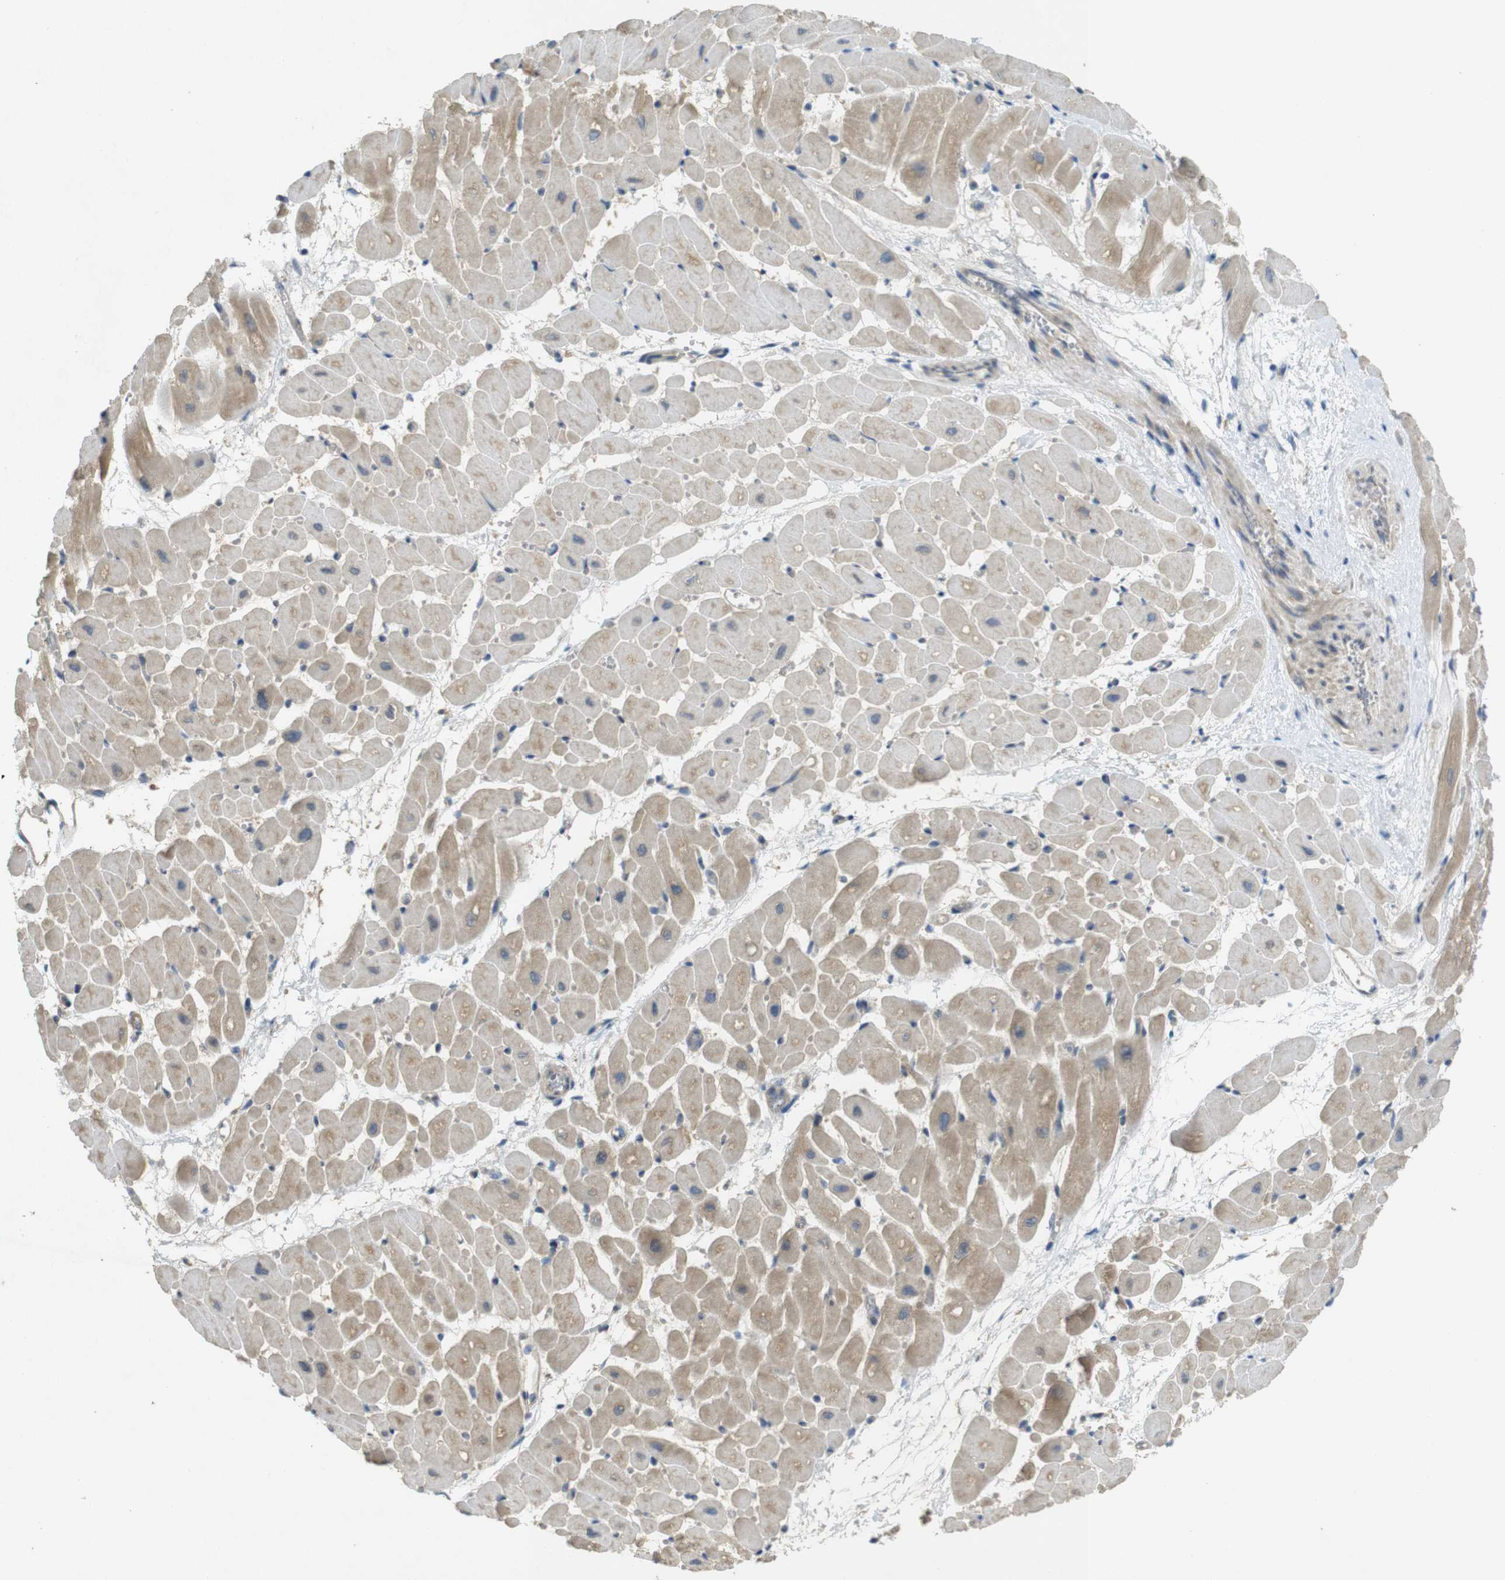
{"staining": {"intensity": "weak", "quantity": ">75%", "location": "cytoplasmic/membranous"}, "tissue": "heart muscle", "cell_type": "Cardiomyocytes", "image_type": "normal", "snomed": [{"axis": "morphology", "description": "Normal tissue, NOS"}, {"axis": "topography", "description": "Heart"}], "caption": "Immunohistochemical staining of benign heart muscle displays weak cytoplasmic/membranous protein staining in approximately >75% of cardiomyocytes.", "gene": "CLTC", "patient": {"sex": "male", "age": 45}}